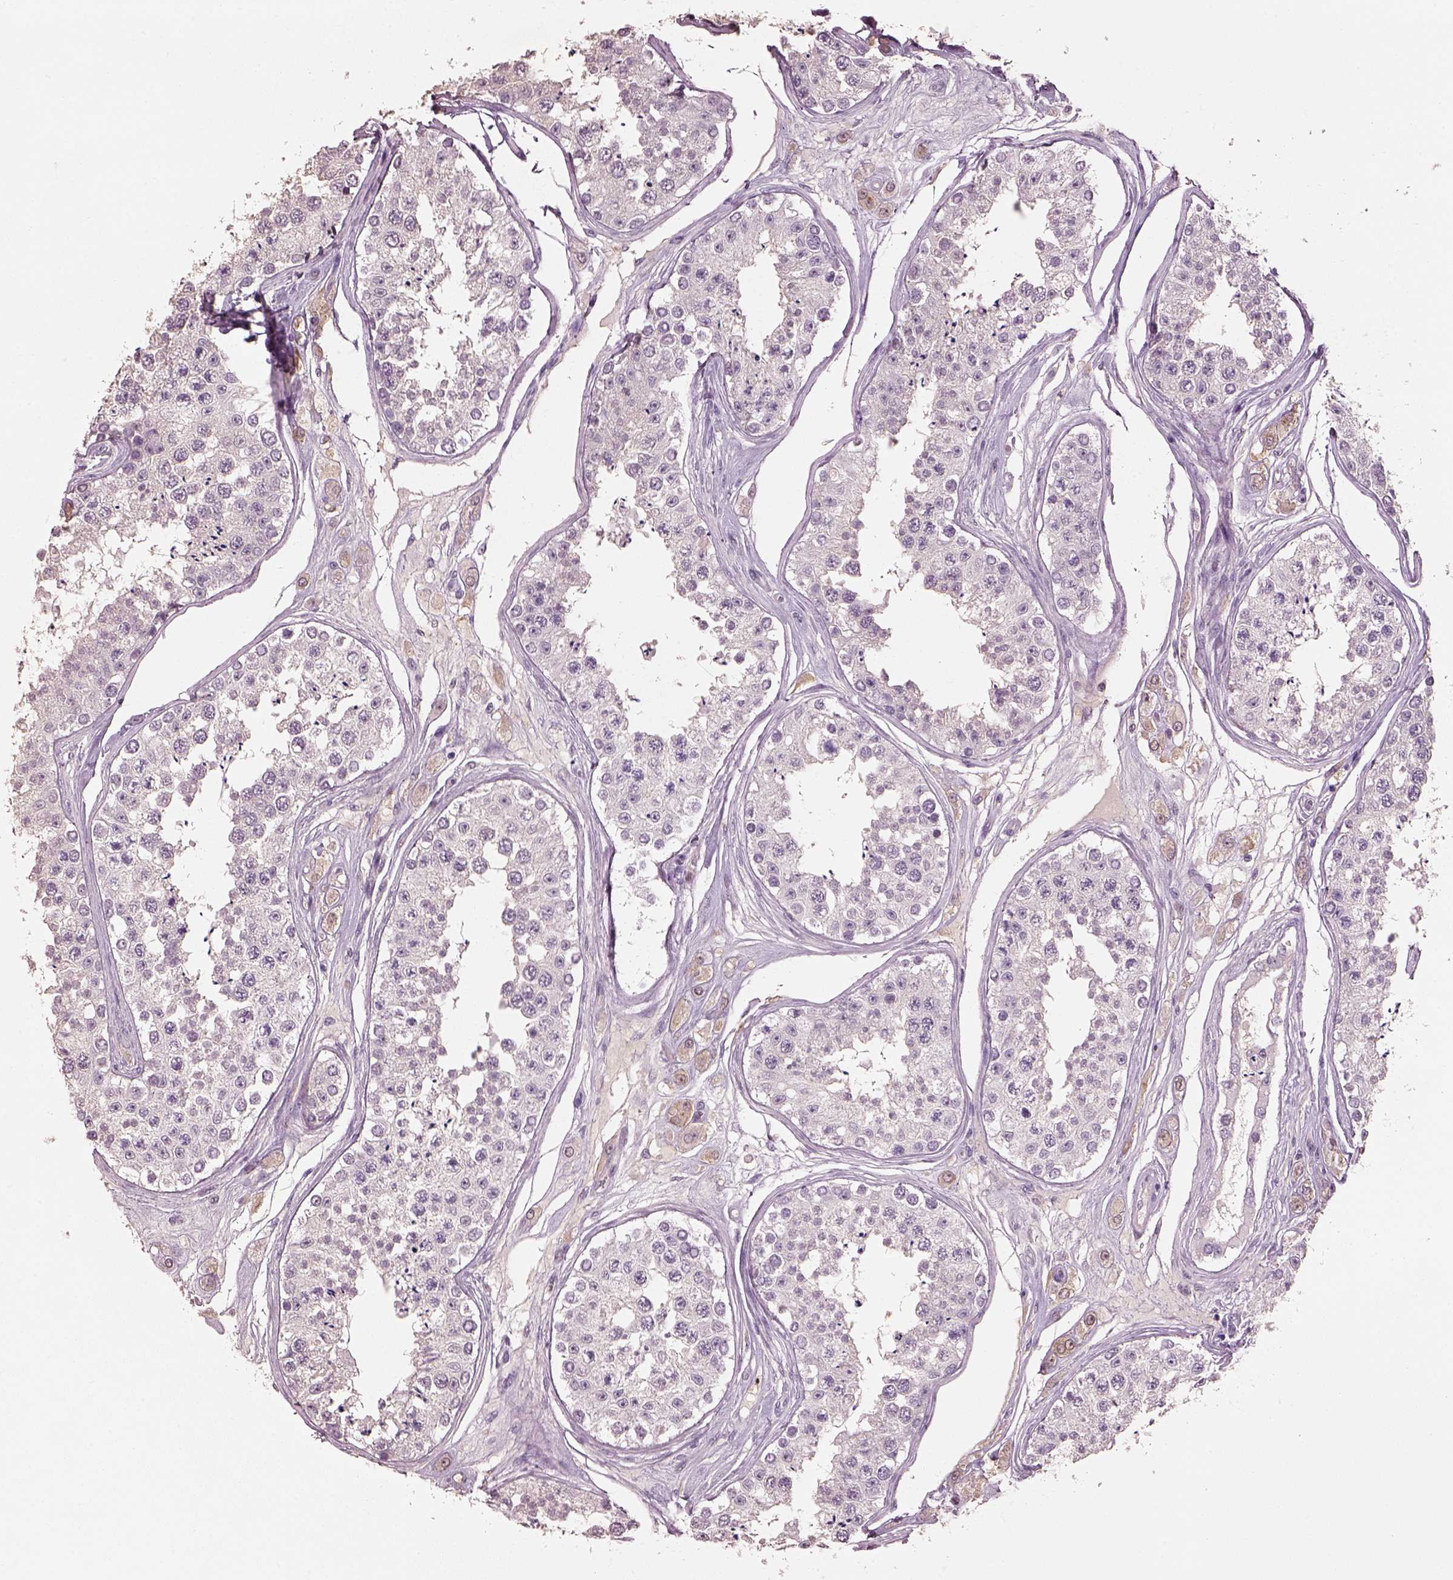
{"staining": {"intensity": "negative", "quantity": "none", "location": "none"}, "tissue": "testis", "cell_type": "Cells in seminiferous ducts", "image_type": "normal", "snomed": [{"axis": "morphology", "description": "Normal tissue, NOS"}, {"axis": "topography", "description": "Testis"}], "caption": "Immunohistochemistry (IHC) photomicrograph of benign human testis stained for a protein (brown), which exhibits no staining in cells in seminiferous ducts. (DAB immunohistochemistry (IHC) with hematoxylin counter stain).", "gene": "KCNIP3", "patient": {"sex": "male", "age": 25}}